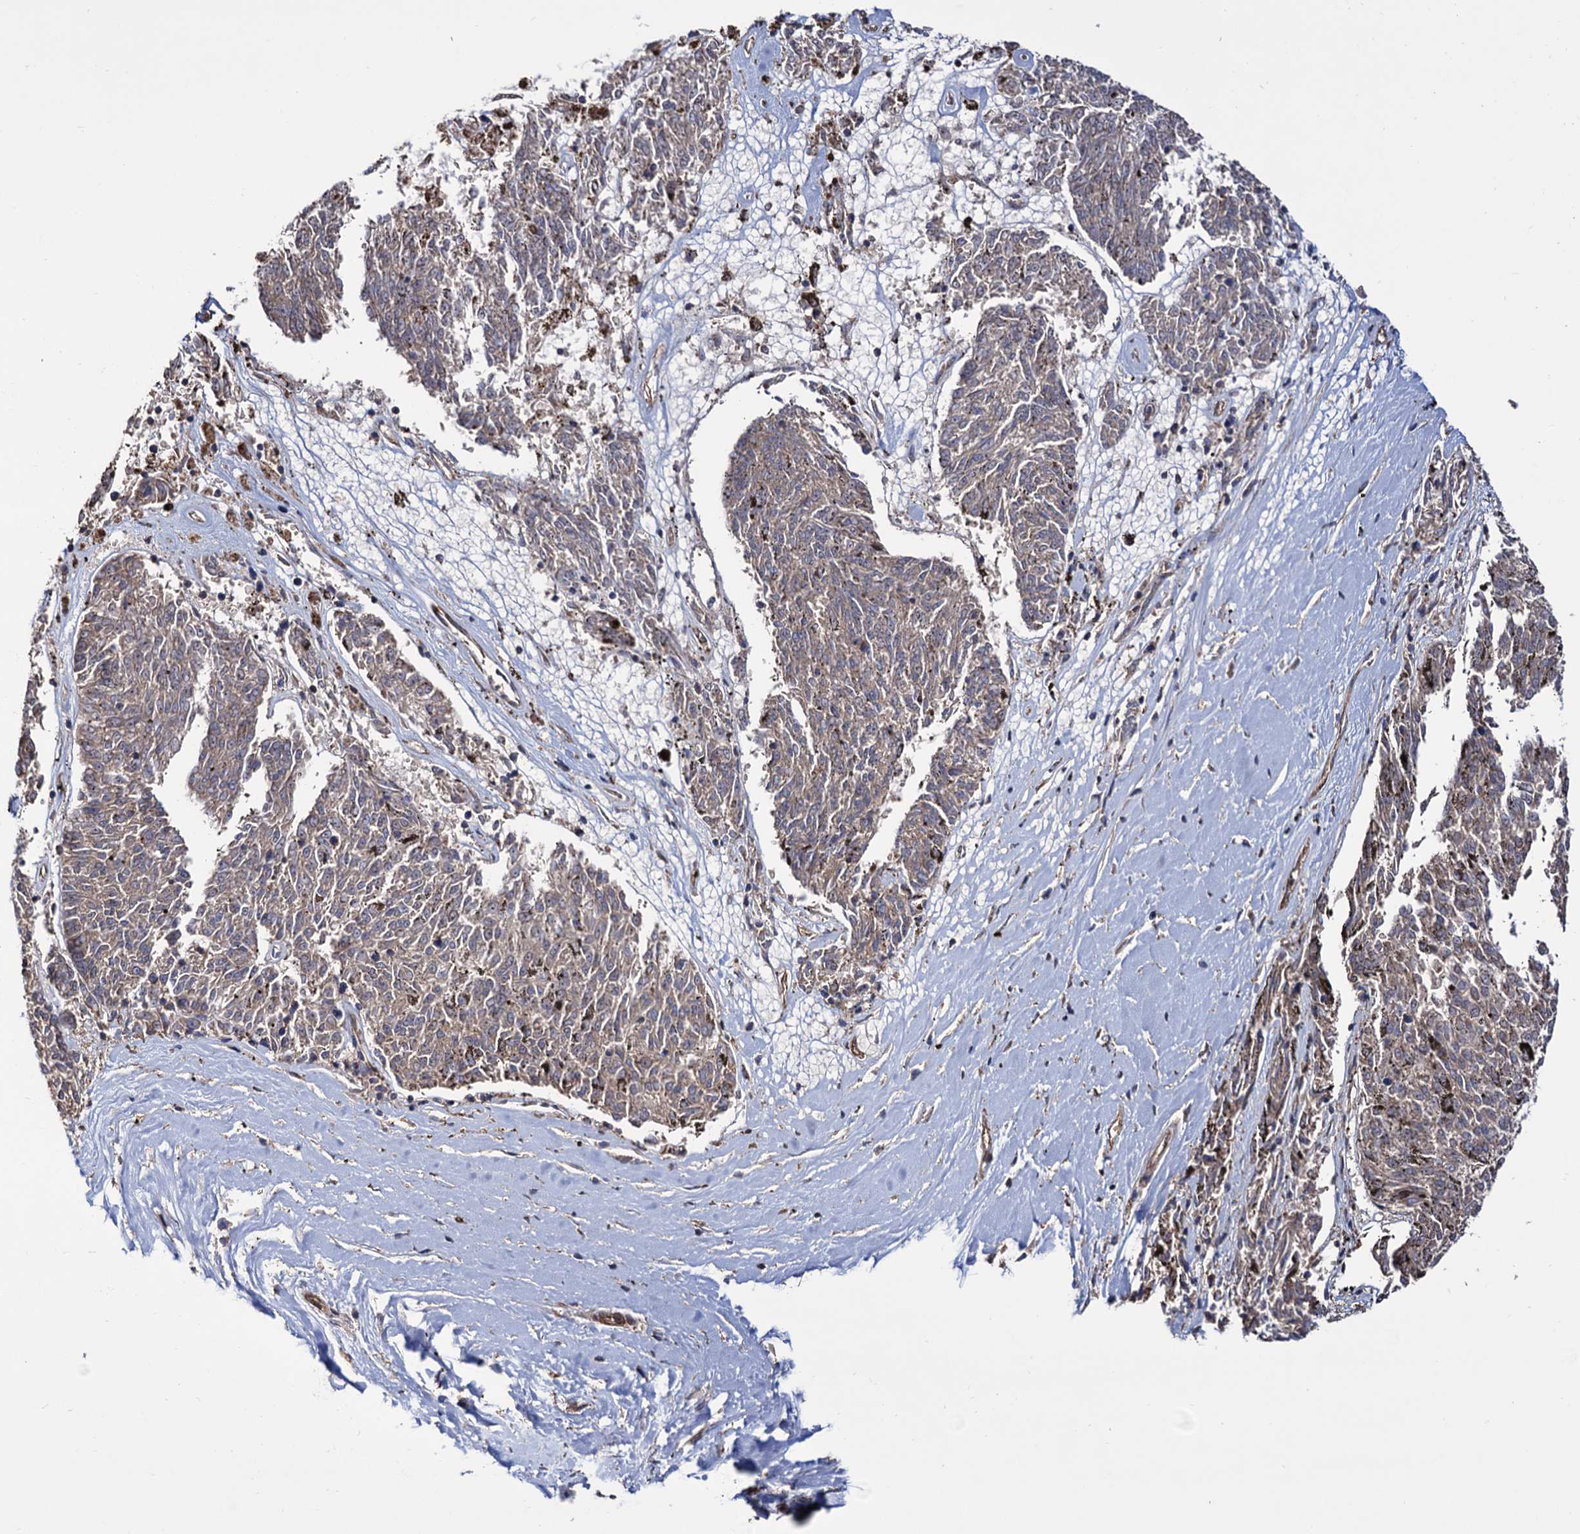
{"staining": {"intensity": "negative", "quantity": "none", "location": "none"}, "tissue": "melanoma", "cell_type": "Tumor cells", "image_type": "cancer", "snomed": [{"axis": "morphology", "description": "Malignant melanoma, NOS"}, {"axis": "topography", "description": "Skin"}], "caption": "Micrograph shows no protein expression in tumor cells of melanoma tissue.", "gene": "FERMT2", "patient": {"sex": "female", "age": 72}}